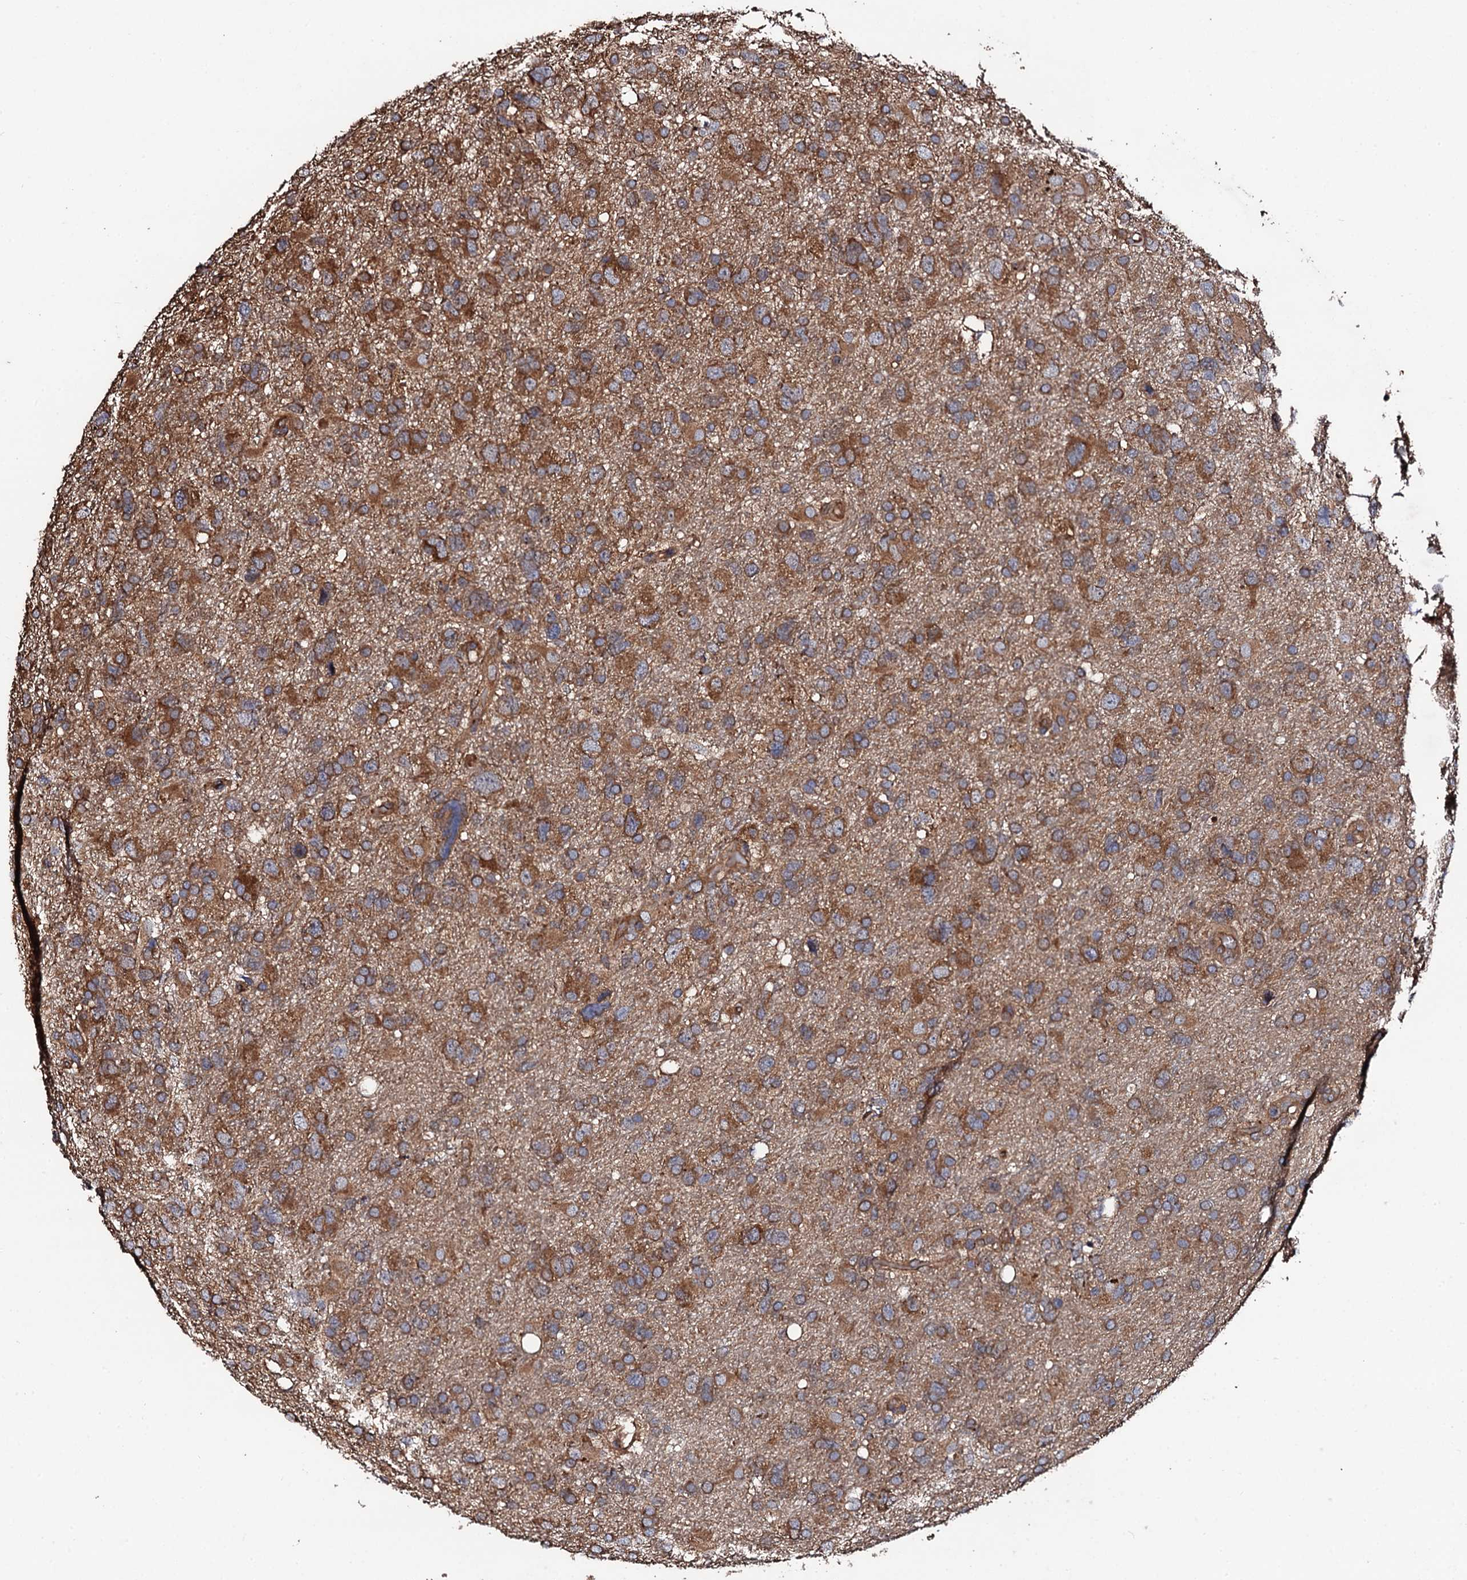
{"staining": {"intensity": "moderate", "quantity": ">75%", "location": "cytoplasmic/membranous"}, "tissue": "glioma", "cell_type": "Tumor cells", "image_type": "cancer", "snomed": [{"axis": "morphology", "description": "Glioma, malignant, High grade"}, {"axis": "topography", "description": "Brain"}], "caption": "Immunohistochemistry micrograph of human malignant glioma (high-grade) stained for a protein (brown), which reveals medium levels of moderate cytoplasmic/membranous staining in about >75% of tumor cells.", "gene": "CKAP5", "patient": {"sex": "male", "age": 61}}